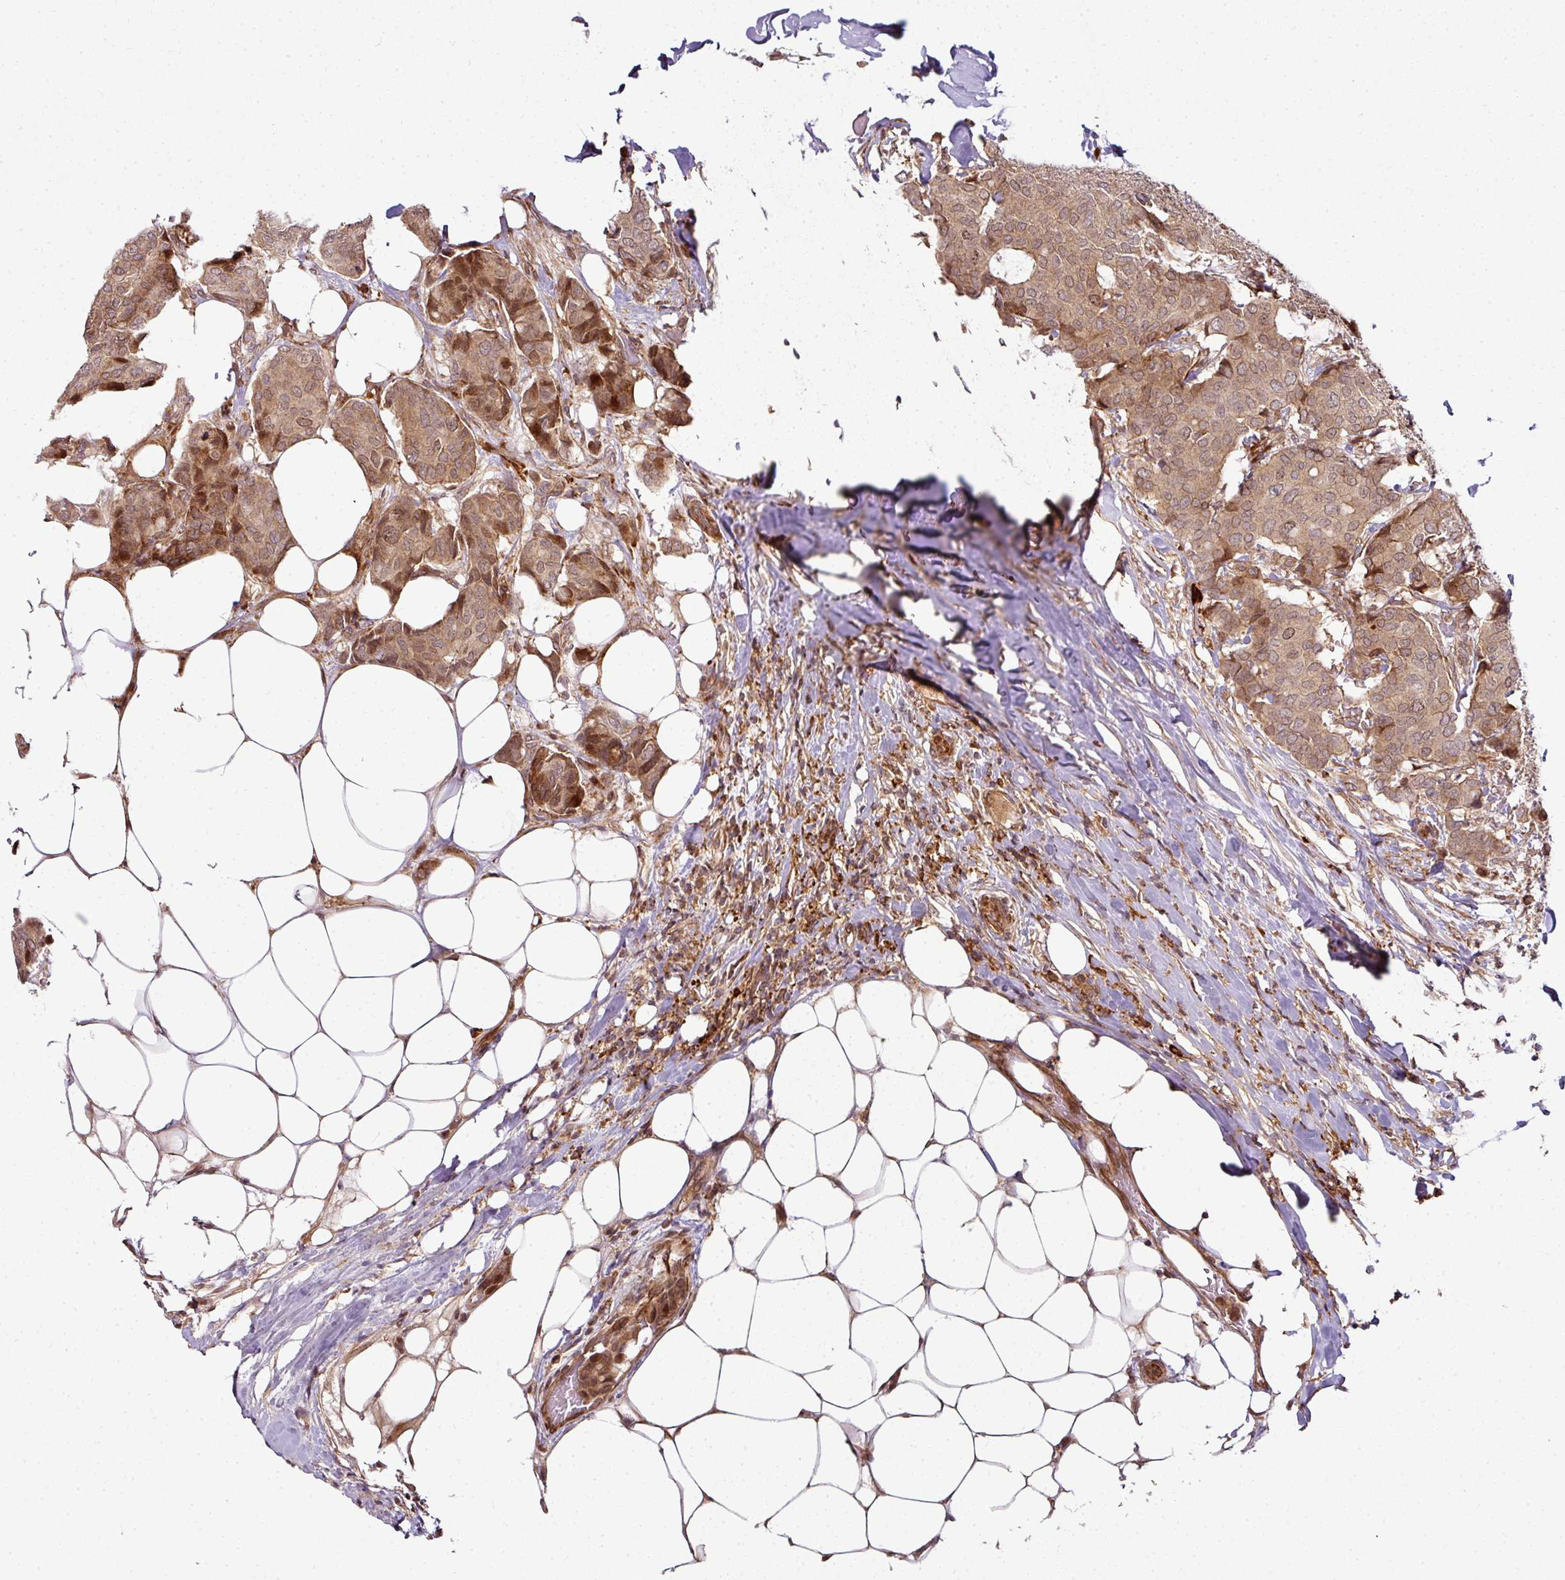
{"staining": {"intensity": "moderate", "quantity": ">75%", "location": "cytoplasmic/membranous,nuclear"}, "tissue": "breast cancer", "cell_type": "Tumor cells", "image_type": "cancer", "snomed": [{"axis": "morphology", "description": "Duct carcinoma"}, {"axis": "topography", "description": "Breast"}], "caption": "Breast cancer was stained to show a protein in brown. There is medium levels of moderate cytoplasmic/membranous and nuclear expression in about >75% of tumor cells. Nuclei are stained in blue.", "gene": "ATAT1", "patient": {"sex": "female", "age": 75}}